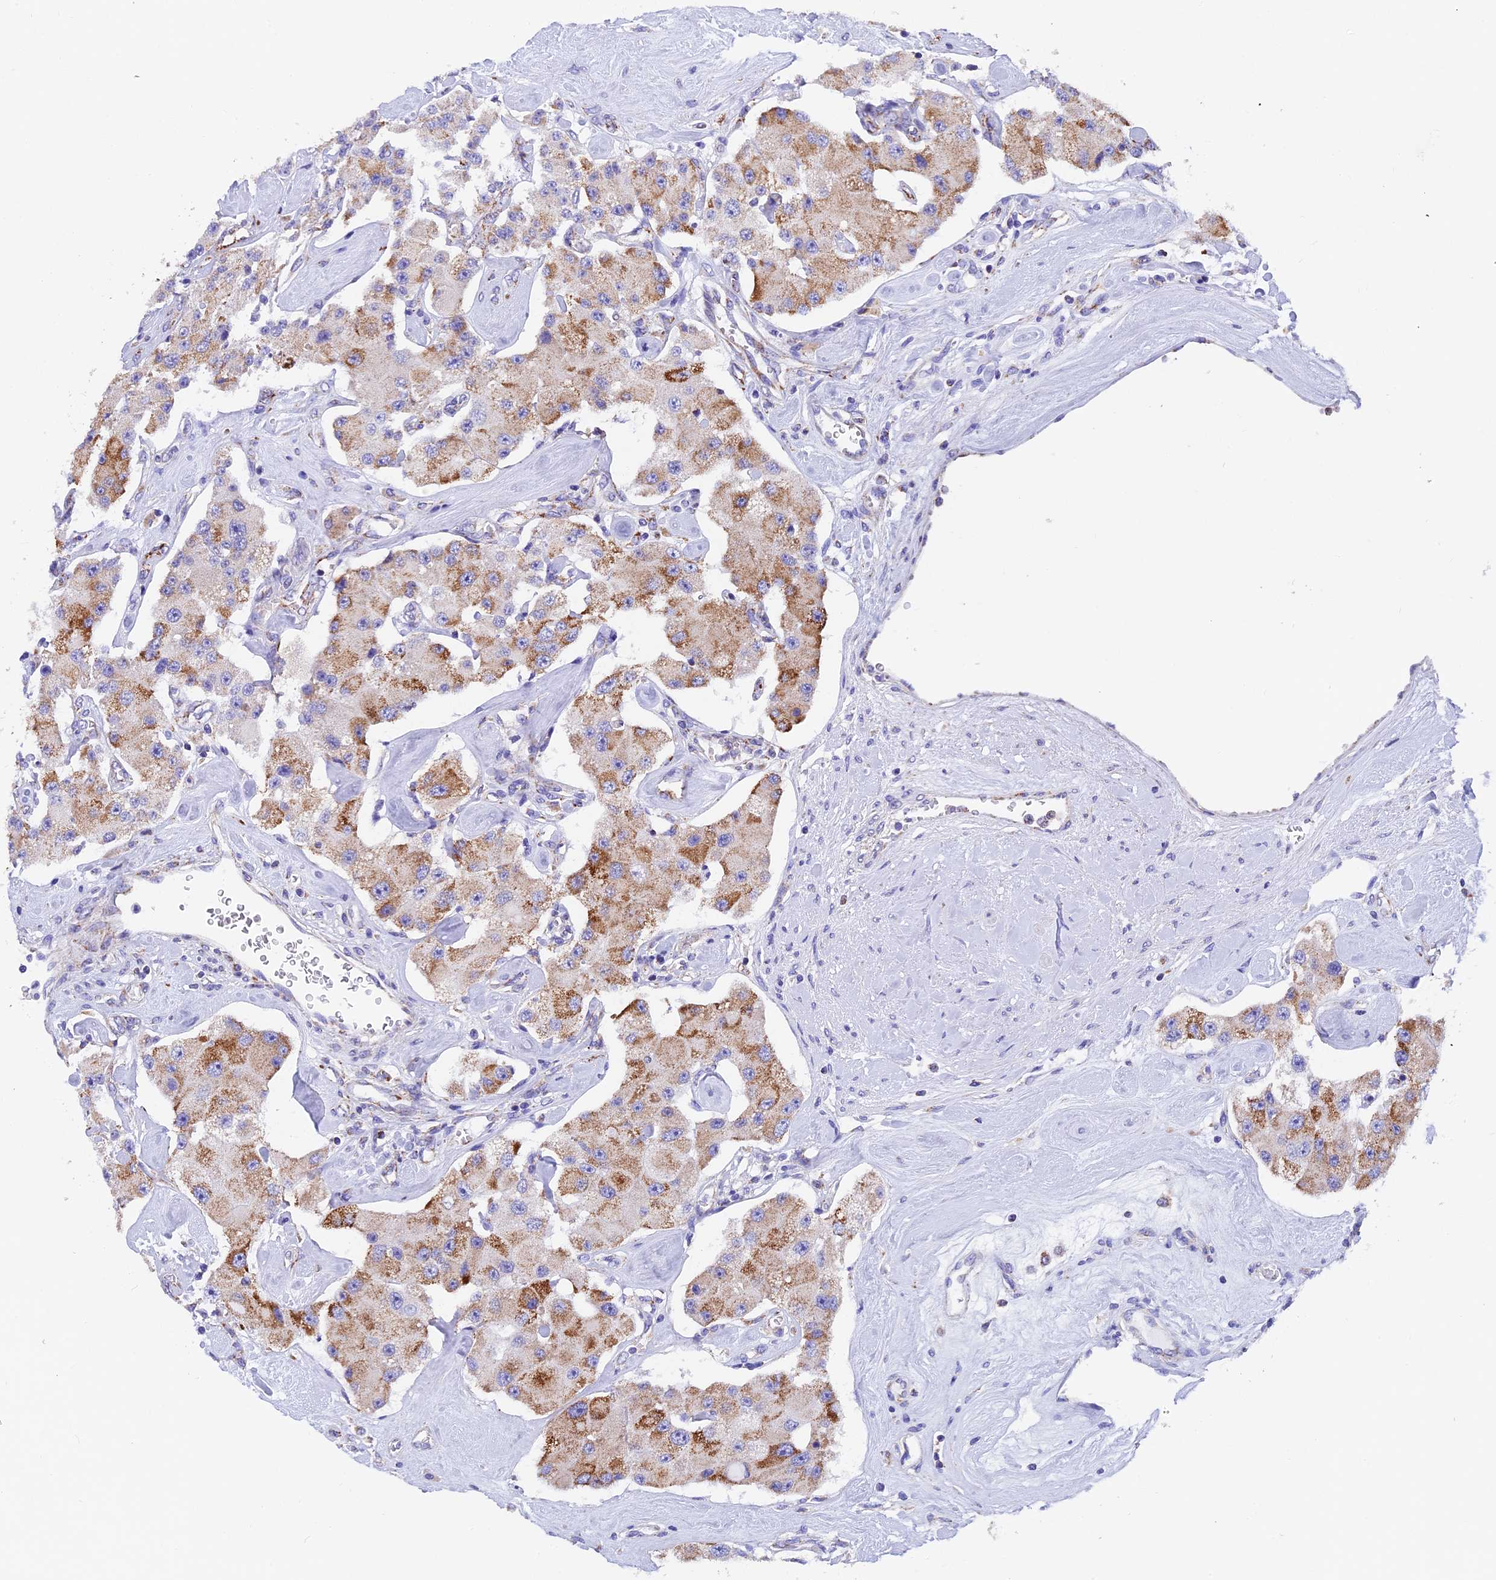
{"staining": {"intensity": "moderate", "quantity": "25%-75%", "location": "cytoplasmic/membranous"}, "tissue": "carcinoid", "cell_type": "Tumor cells", "image_type": "cancer", "snomed": [{"axis": "morphology", "description": "Carcinoid, malignant, NOS"}, {"axis": "topography", "description": "Pancreas"}], "caption": "An image showing moderate cytoplasmic/membranous expression in about 25%-75% of tumor cells in malignant carcinoid, as visualized by brown immunohistochemical staining.", "gene": "SLC8B1", "patient": {"sex": "male", "age": 41}}